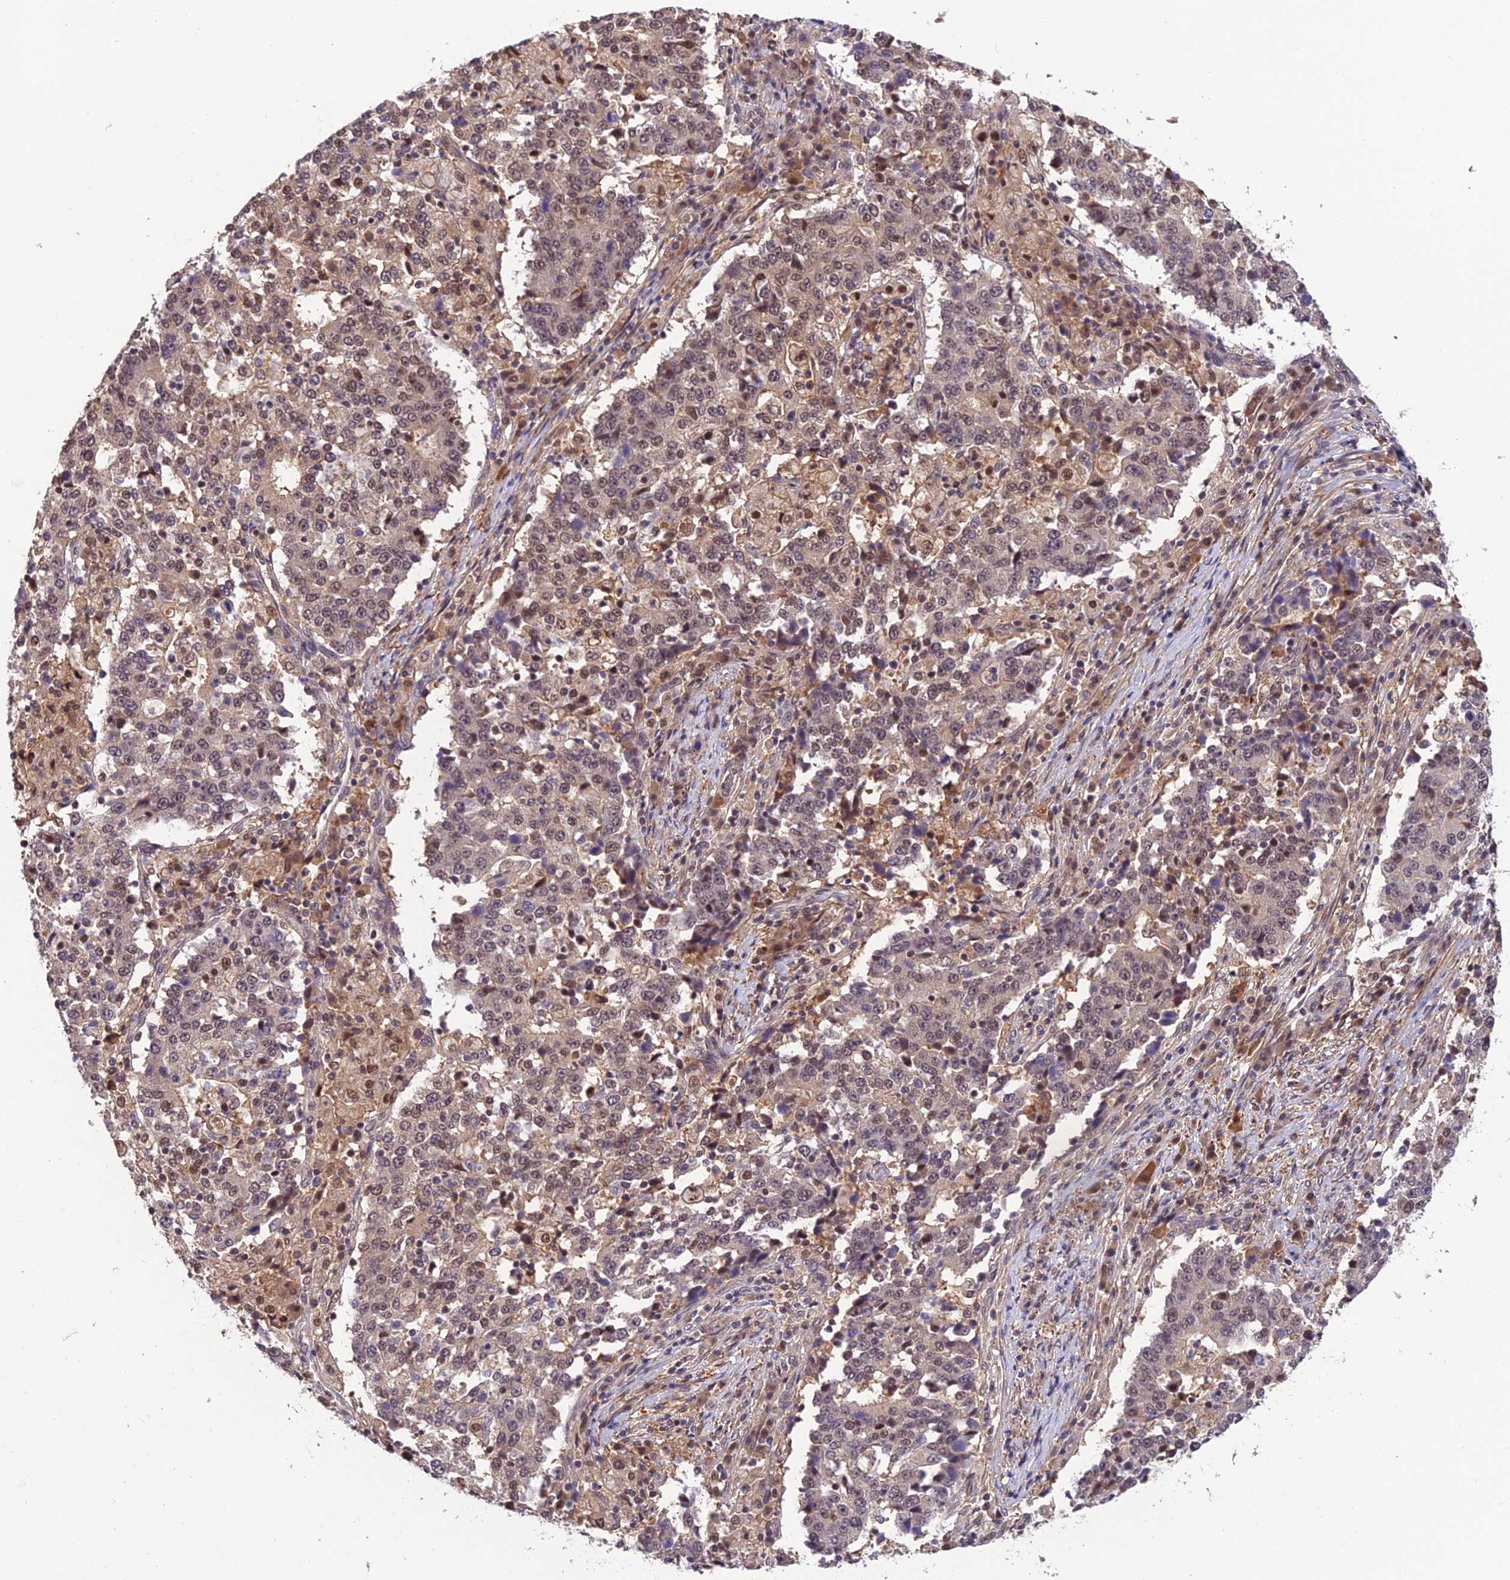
{"staining": {"intensity": "weak", "quantity": "25%-75%", "location": "nuclear"}, "tissue": "stomach cancer", "cell_type": "Tumor cells", "image_type": "cancer", "snomed": [{"axis": "morphology", "description": "Adenocarcinoma, NOS"}, {"axis": "topography", "description": "Stomach"}], "caption": "This histopathology image displays IHC staining of human stomach cancer (adenocarcinoma), with low weak nuclear staining in about 25%-75% of tumor cells.", "gene": "PSMB3", "patient": {"sex": "male", "age": 59}}